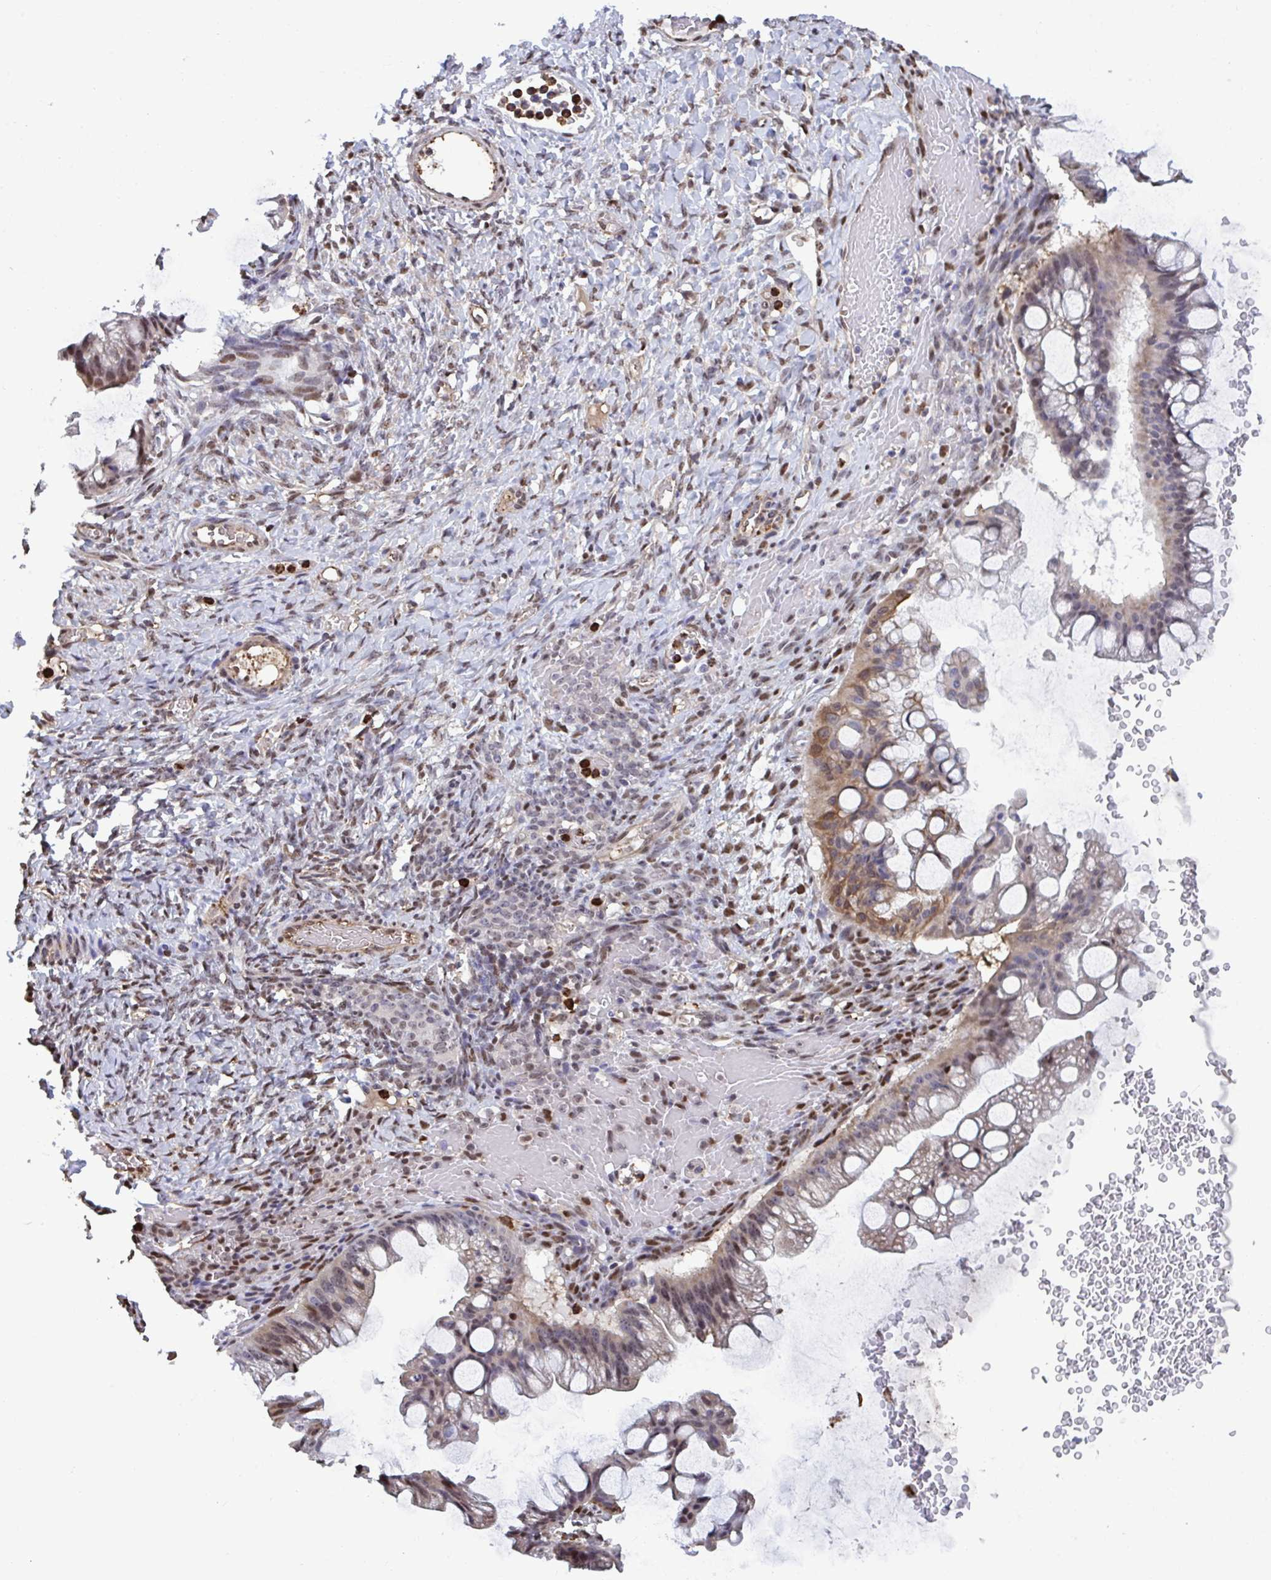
{"staining": {"intensity": "moderate", "quantity": "25%-75%", "location": "cytoplasmic/membranous,nuclear"}, "tissue": "ovarian cancer", "cell_type": "Tumor cells", "image_type": "cancer", "snomed": [{"axis": "morphology", "description": "Cystadenocarcinoma, mucinous, NOS"}, {"axis": "topography", "description": "Ovary"}], "caption": "The image exhibits a brown stain indicating the presence of a protein in the cytoplasmic/membranous and nuclear of tumor cells in ovarian cancer.", "gene": "PELI2", "patient": {"sex": "female", "age": 73}}